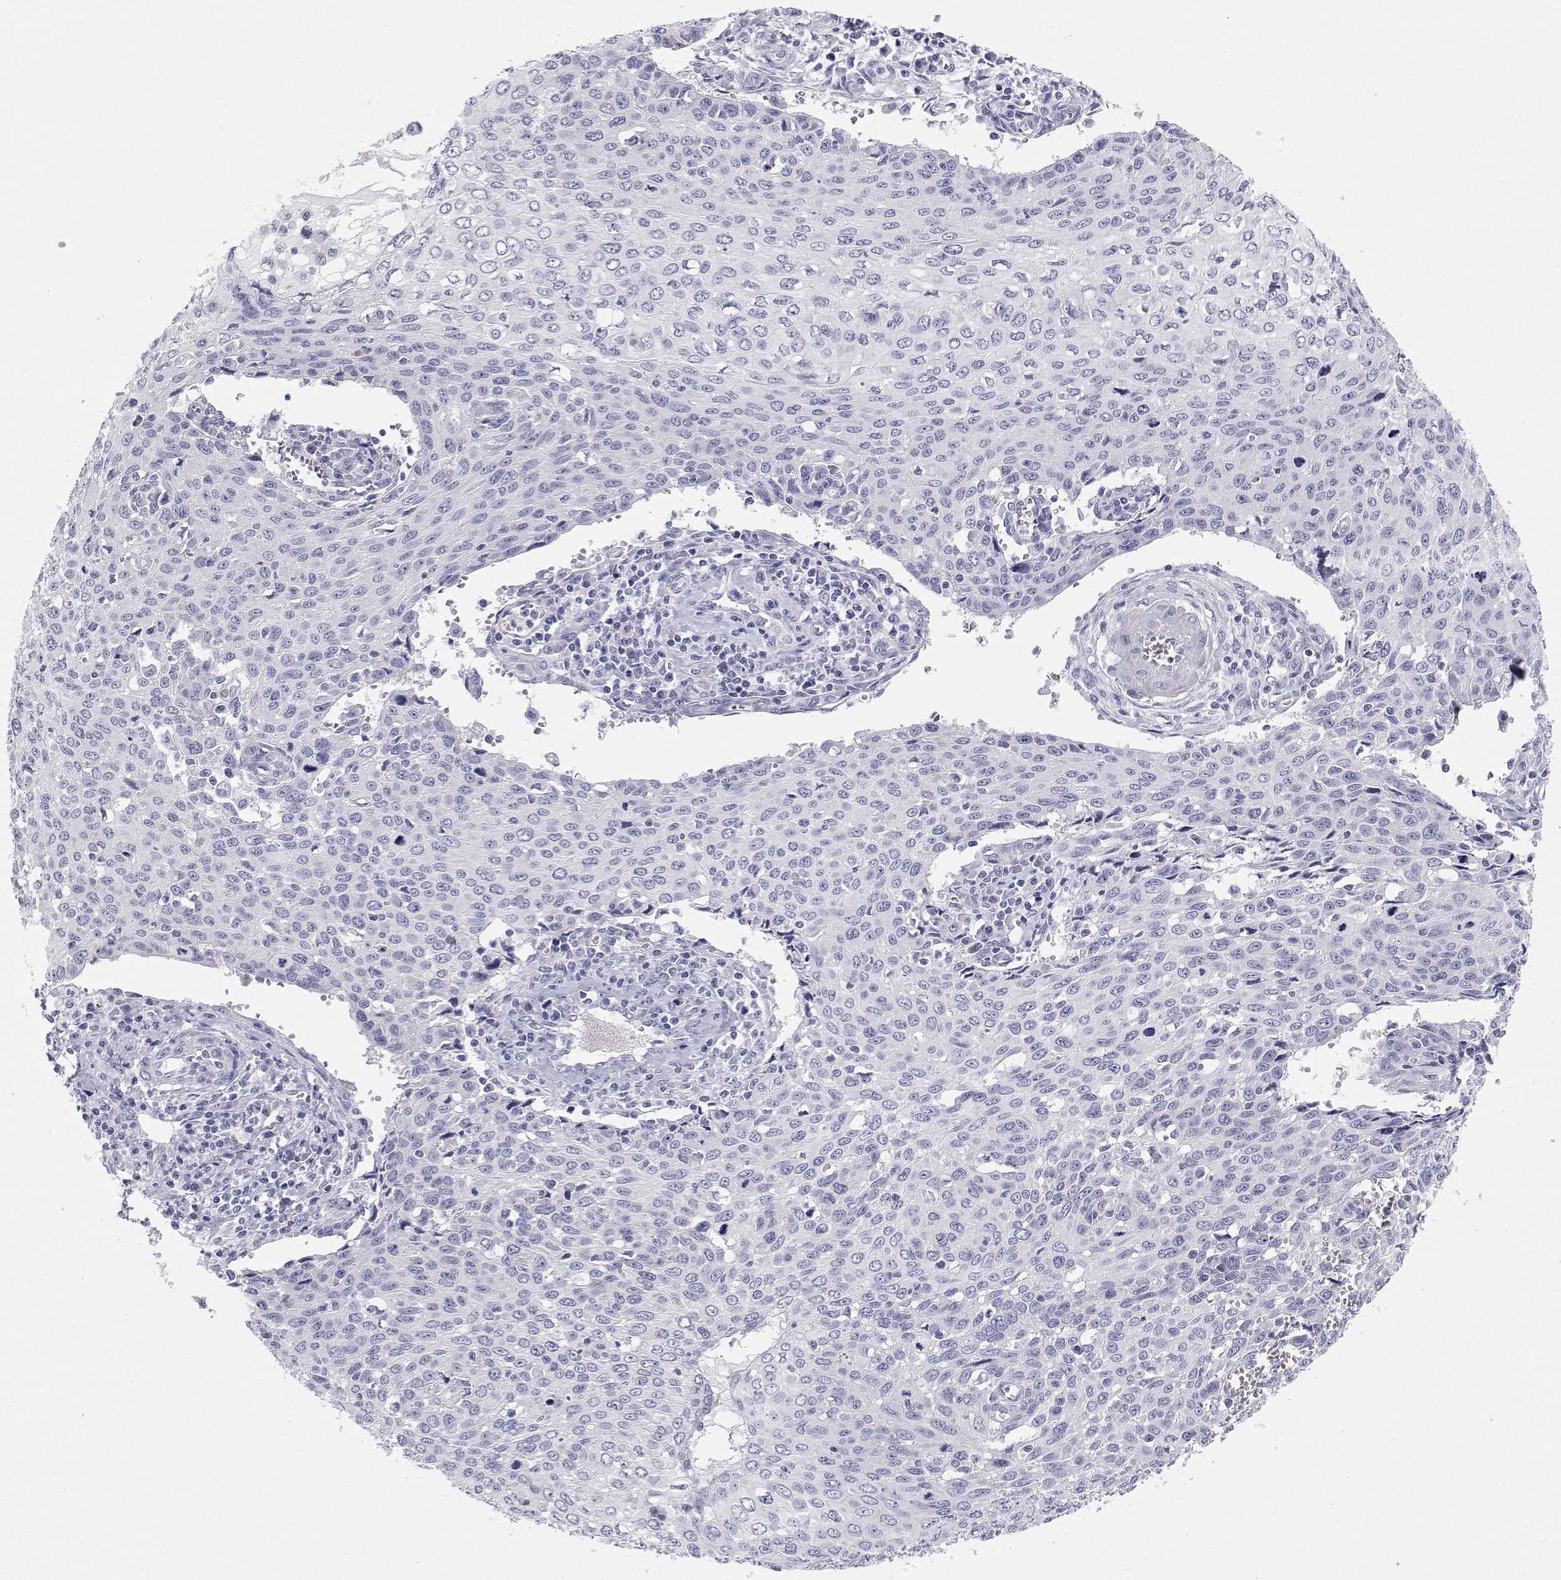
{"staining": {"intensity": "negative", "quantity": "none", "location": "none"}, "tissue": "cervical cancer", "cell_type": "Tumor cells", "image_type": "cancer", "snomed": [{"axis": "morphology", "description": "Squamous cell carcinoma, NOS"}, {"axis": "topography", "description": "Cervix"}], "caption": "High magnification brightfield microscopy of squamous cell carcinoma (cervical) stained with DAB (3,3'-diaminobenzidine) (brown) and counterstained with hematoxylin (blue): tumor cells show no significant expression. The staining is performed using DAB brown chromogen with nuclei counter-stained in using hematoxylin.", "gene": "BHMT", "patient": {"sex": "female", "age": 38}}